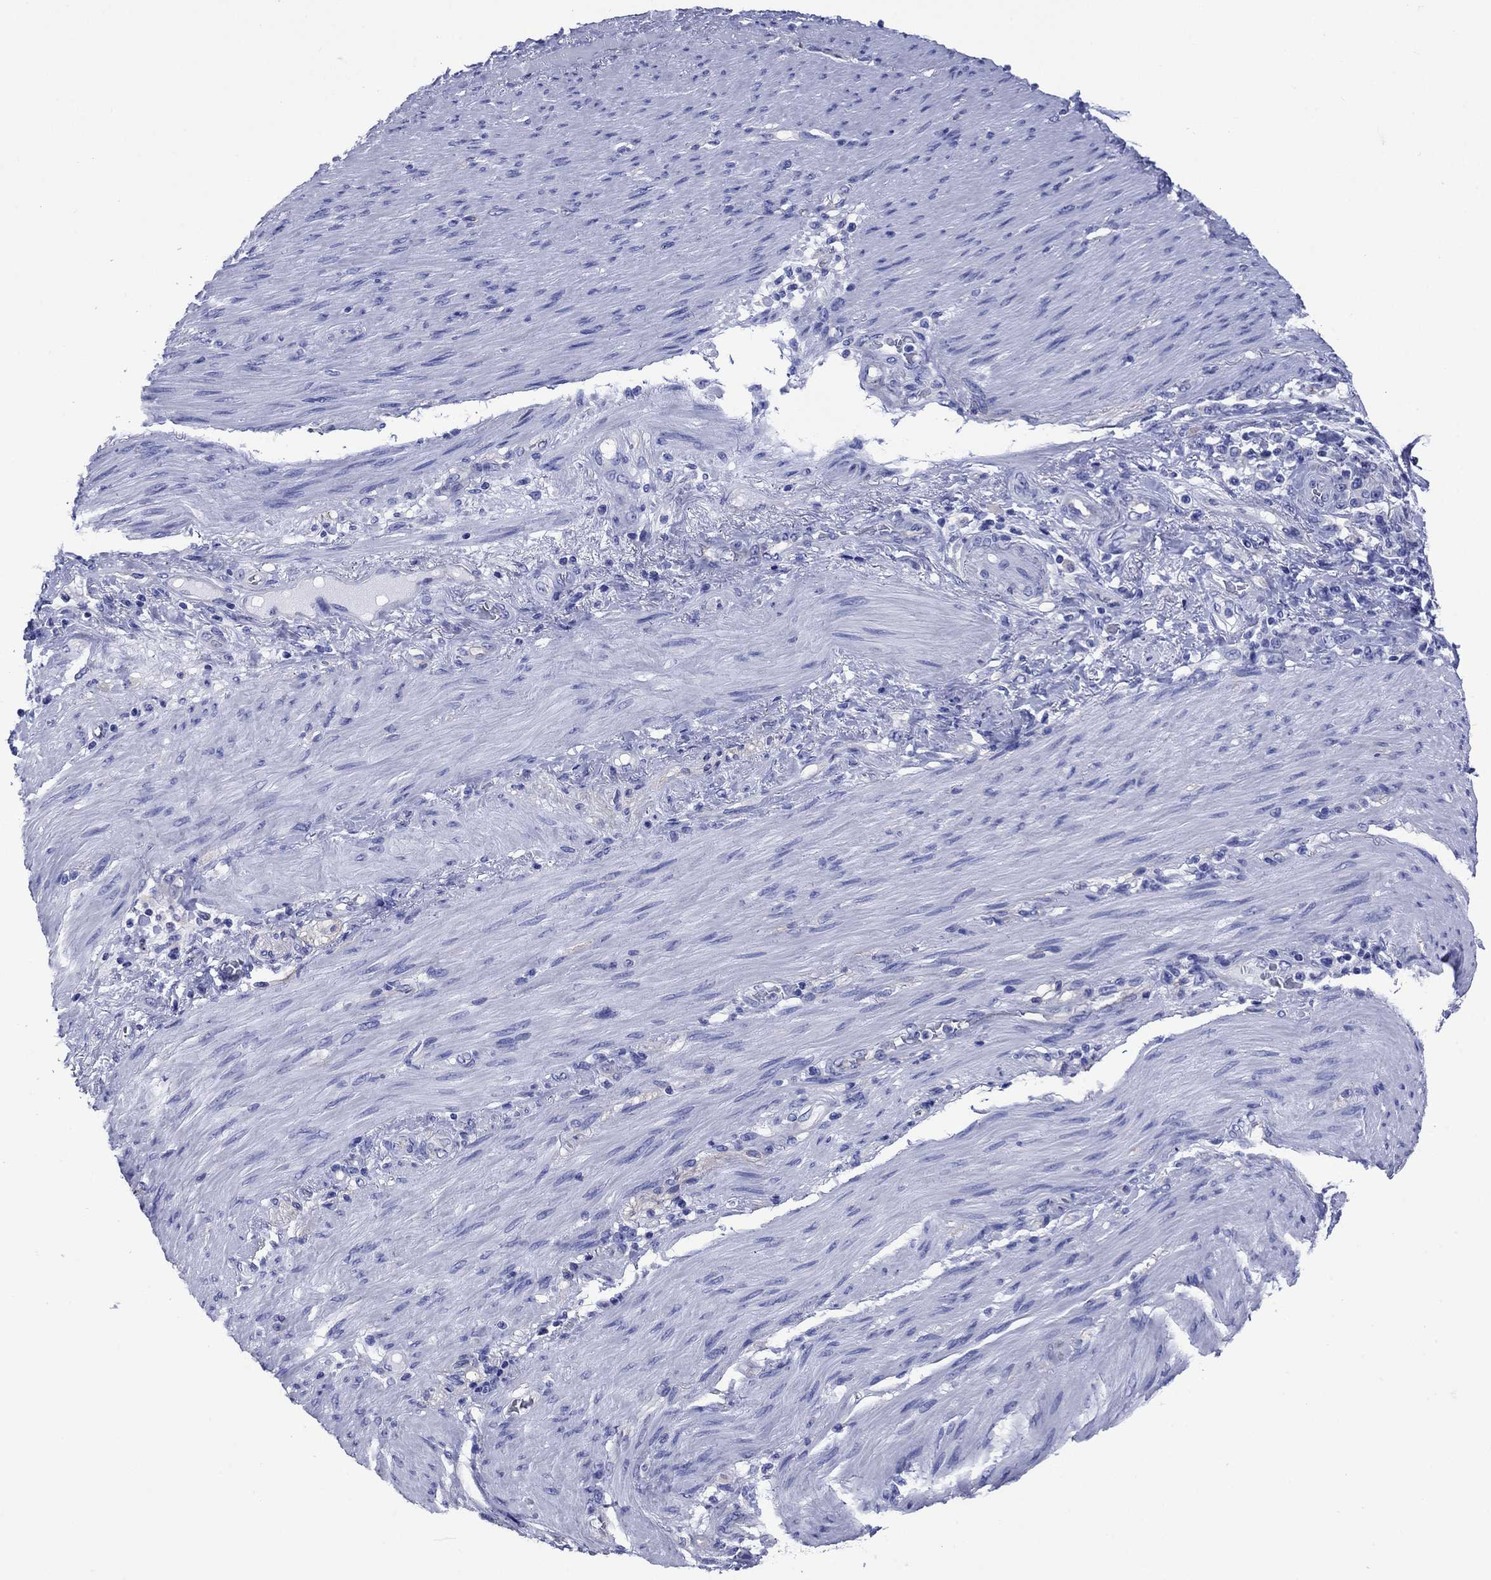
{"staining": {"intensity": "negative", "quantity": "none", "location": "none"}, "tissue": "stomach cancer", "cell_type": "Tumor cells", "image_type": "cancer", "snomed": [{"axis": "morphology", "description": "Normal tissue, NOS"}, {"axis": "morphology", "description": "Adenocarcinoma, NOS"}, {"axis": "topography", "description": "Stomach"}], "caption": "This is an immunohistochemistry (IHC) image of stomach cancer. There is no expression in tumor cells.", "gene": "SLC1A2", "patient": {"sex": "female", "age": 79}}